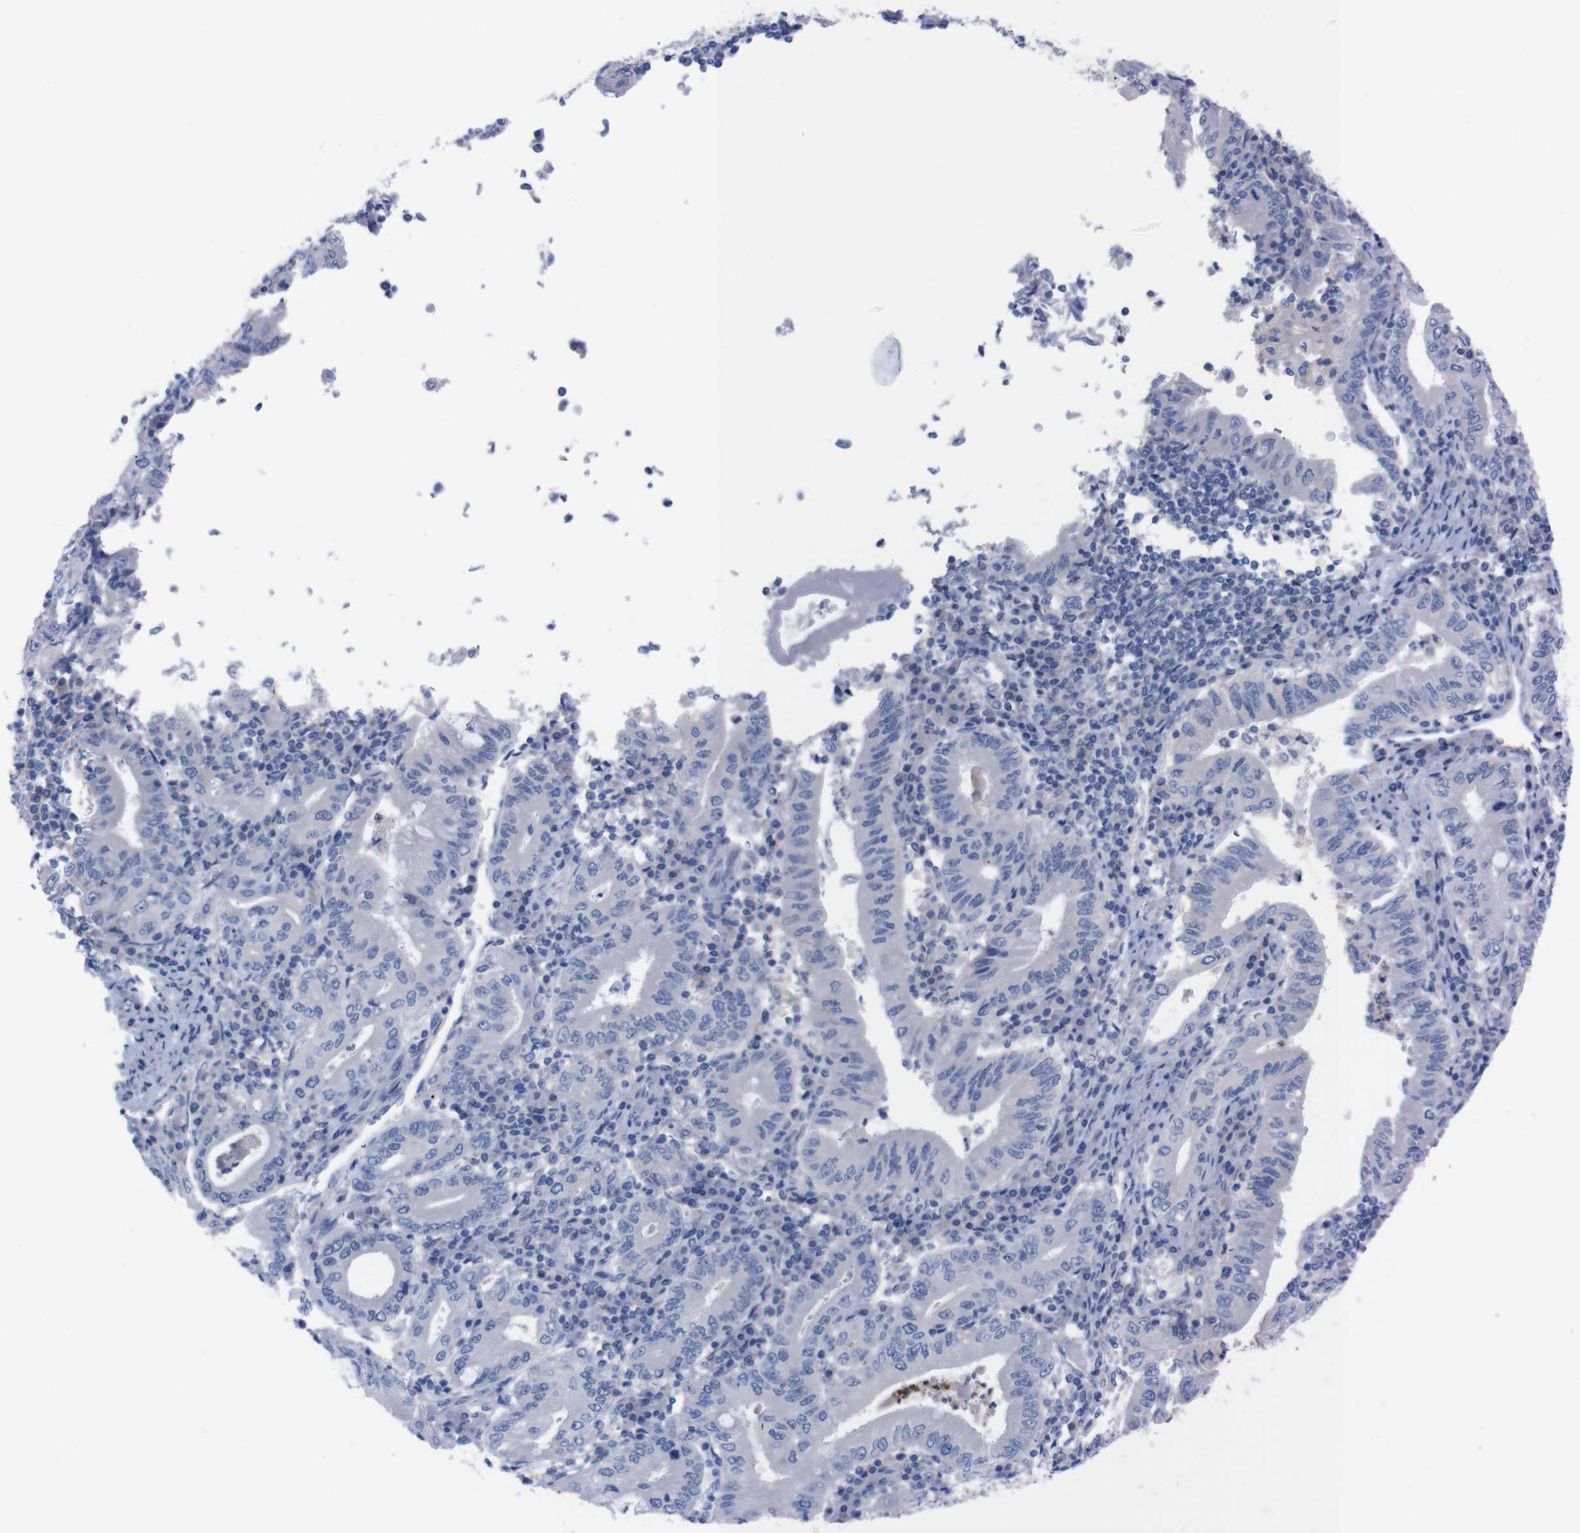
{"staining": {"intensity": "negative", "quantity": "none", "location": "none"}, "tissue": "stomach cancer", "cell_type": "Tumor cells", "image_type": "cancer", "snomed": [{"axis": "morphology", "description": "Normal tissue, NOS"}, {"axis": "morphology", "description": "Adenocarcinoma, NOS"}, {"axis": "topography", "description": "Esophagus"}, {"axis": "topography", "description": "Stomach, upper"}, {"axis": "topography", "description": "Peripheral nerve tissue"}], "caption": "This is a micrograph of immunohistochemistry staining of adenocarcinoma (stomach), which shows no expression in tumor cells.", "gene": "TMEM243", "patient": {"sex": "male", "age": 62}}